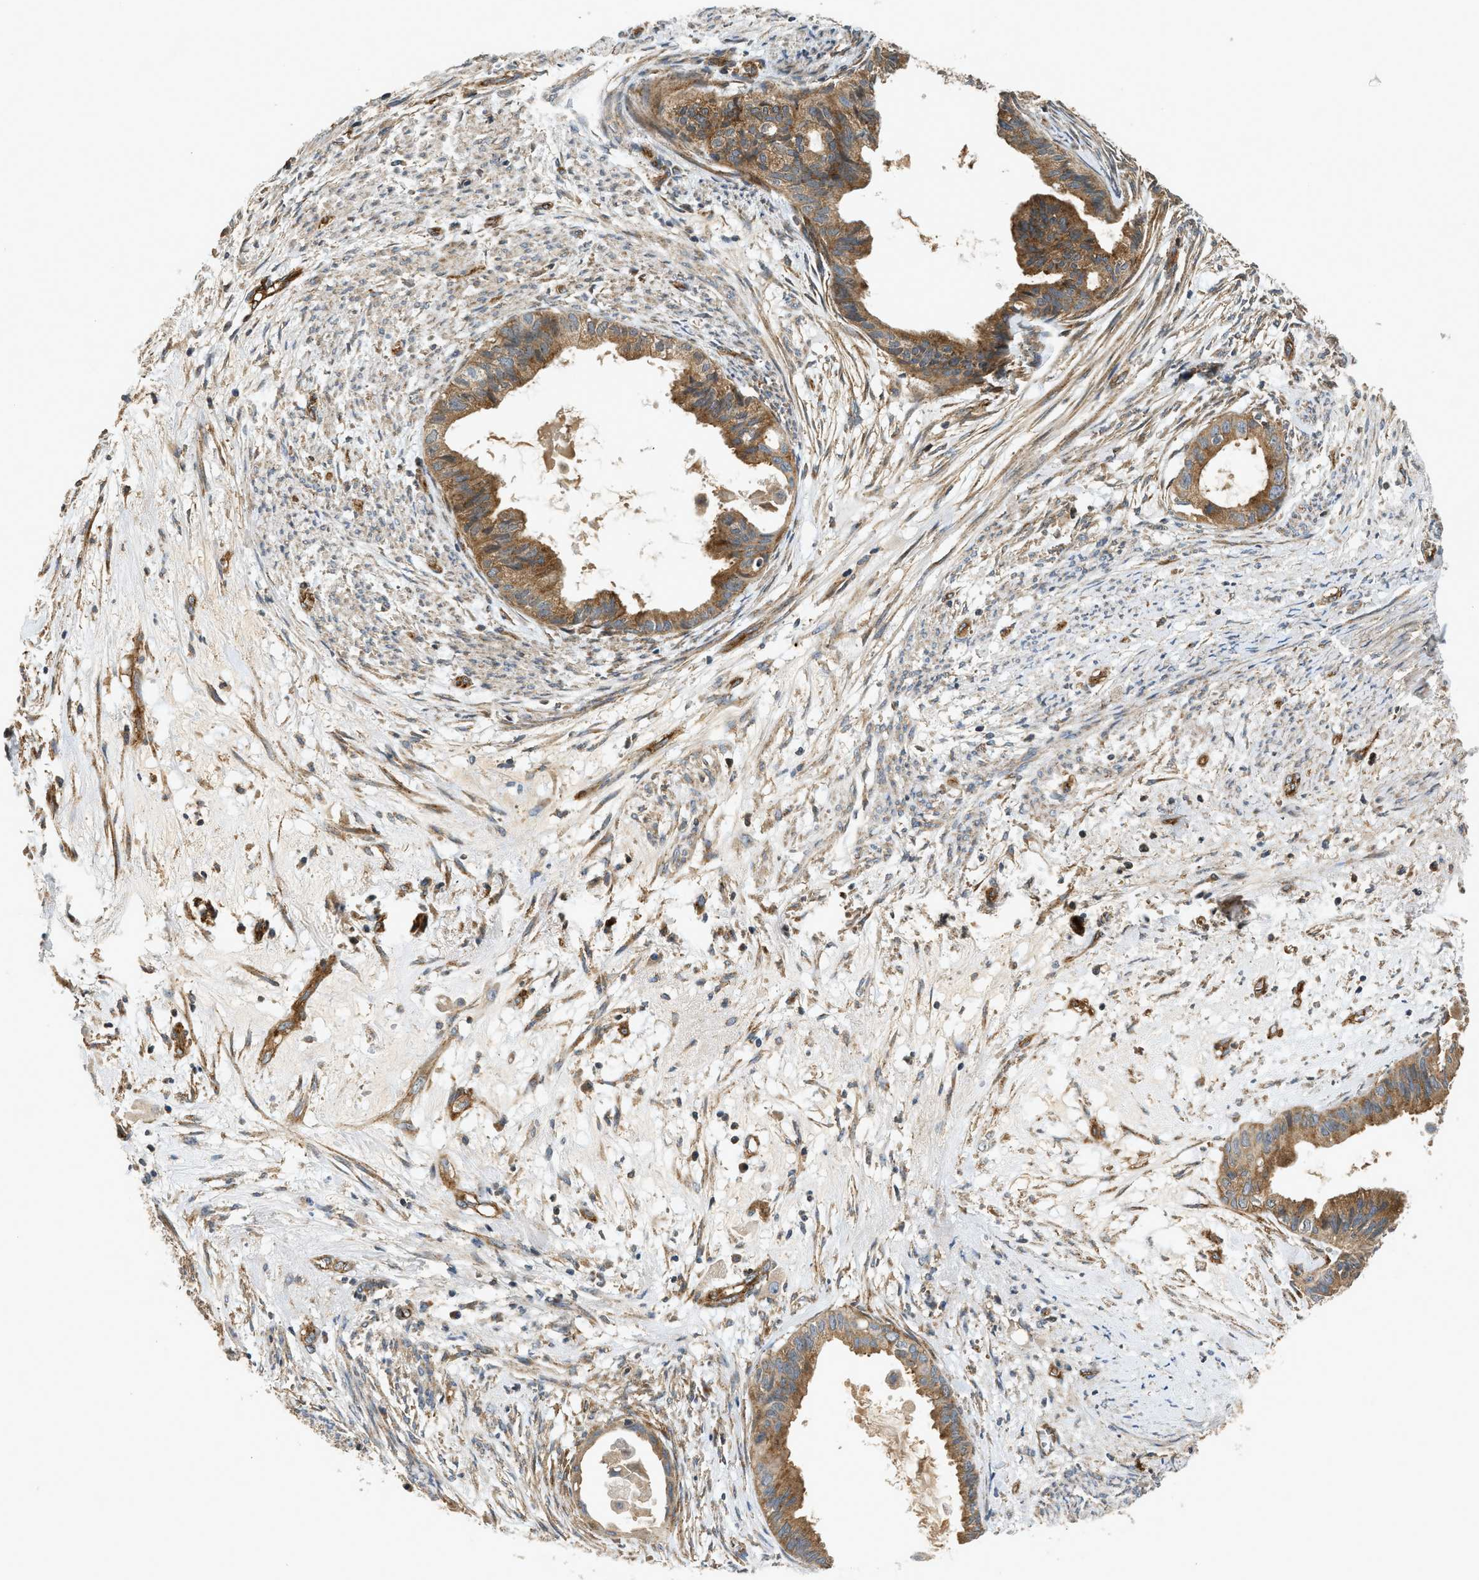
{"staining": {"intensity": "moderate", "quantity": ">75%", "location": "cytoplasmic/membranous"}, "tissue": "cervical cancer", "cell_type": "Tumor cells", "image_type": "cancer", "snomed": [{"axis": "morphology", "description": "Normal tissue, NOS"}, {"axis": "morphology", "description": "Adenocarcinoma, NOS"}, {"axis": "topography", "description": "Cervix"}, {"axis": "topography", "description": "Endometrium"}], "caption": "DAB (3,3'-diaminobenzidine) immunohistochemical staining of human cervical adenocarcinoma shows moderate cytoplasmic/membranous protein staining in about >75% of tumor cells.", "gene": "HIP1", "patient": {"sex": "female", "age": 86}}